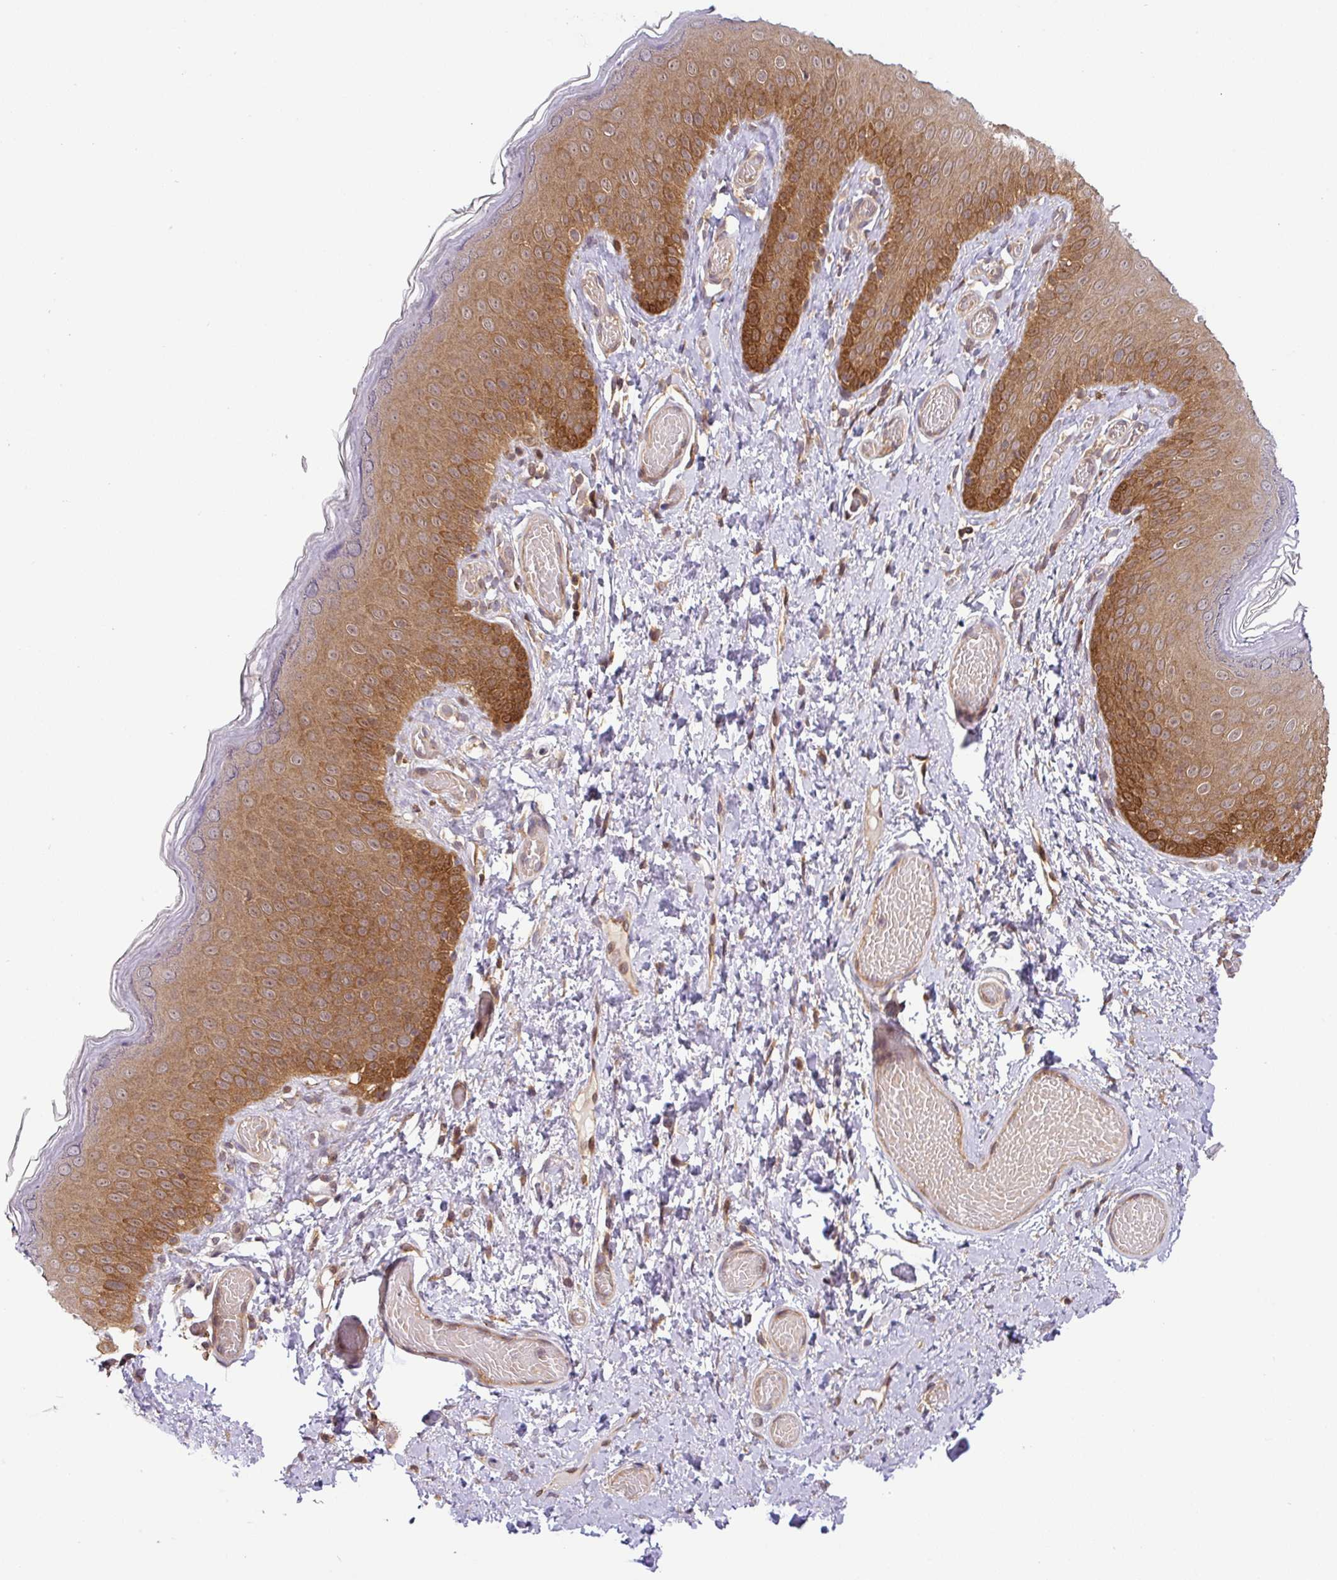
{"staining": {"intensity": "moderate", "quantity": ">75%", "location": "cytoplasmic/membranous,nuclear"}, "tissue": "skin", "cell_type": "Epidermal cells", "image_type": "normal", "snomed": [{"axis": "morphology", "description": "Normal tissue, NOS"}, {"axis": "topography", "description": "Anal"}], "caption": "A brown stain highlights moderate cytoplasmic/membranous,nuclear expression of a protein in epidermal cells of normal skin.", "gene": "SHB", "patient": {"sex": "female", "age": 40}}